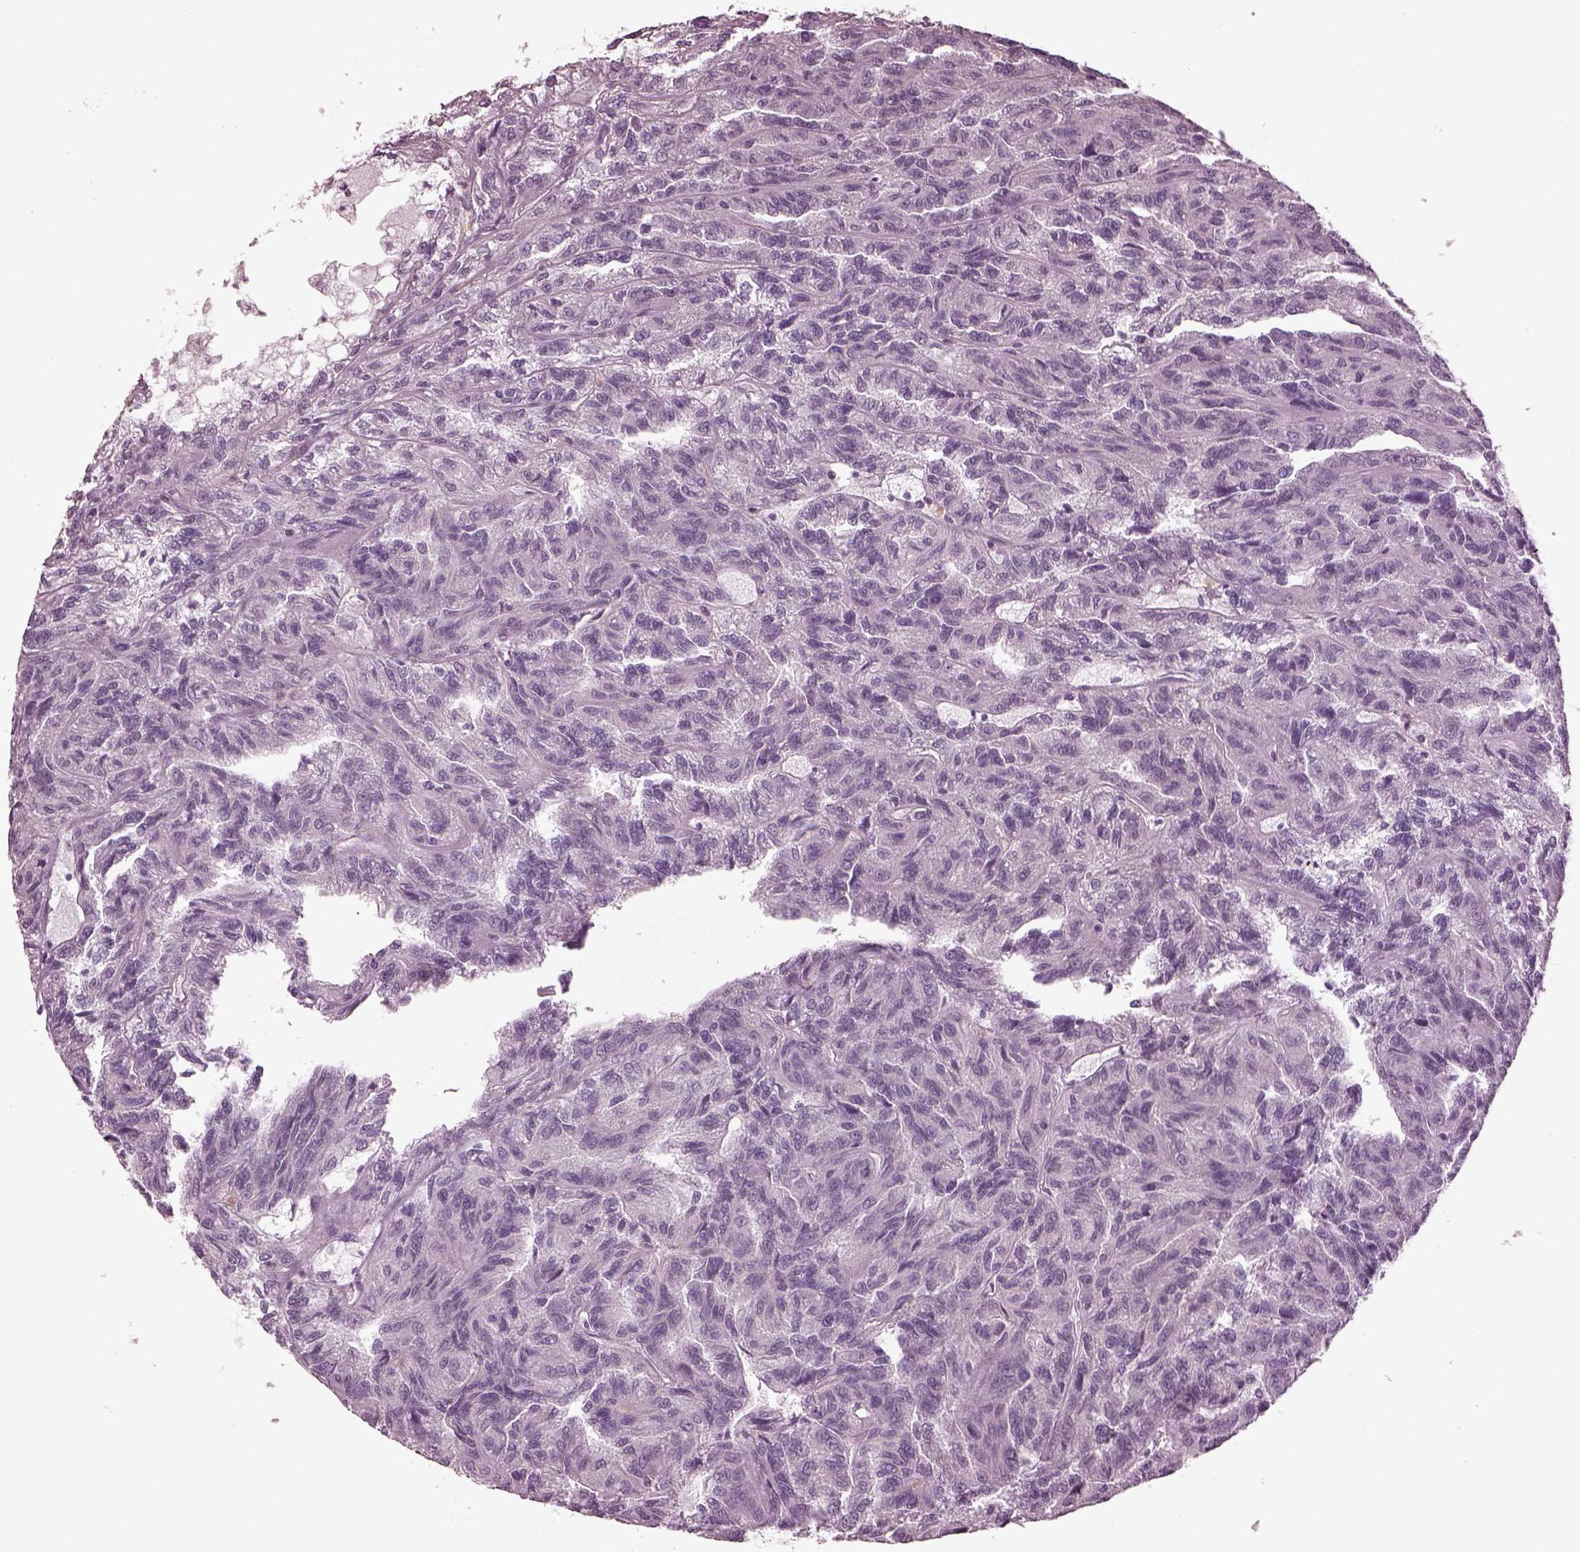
{"staining": {"intensity": "negative", "quantity": "none", "location": "none"}, "tissue": "renal cancer", "cell_type": "Tumor cells", "image_type": "cancer", "snomed": [{"axis": "morphology", "description": "Adenocarcinoma, NOS"}, {"axis": "topography", "description": "Kidney"}], "caption": "Tumor cells are negative for protein expression in human renal adenocarcinoma.", "gene": "BFSP1", "patient": {"sex": "male", "age": 79}}